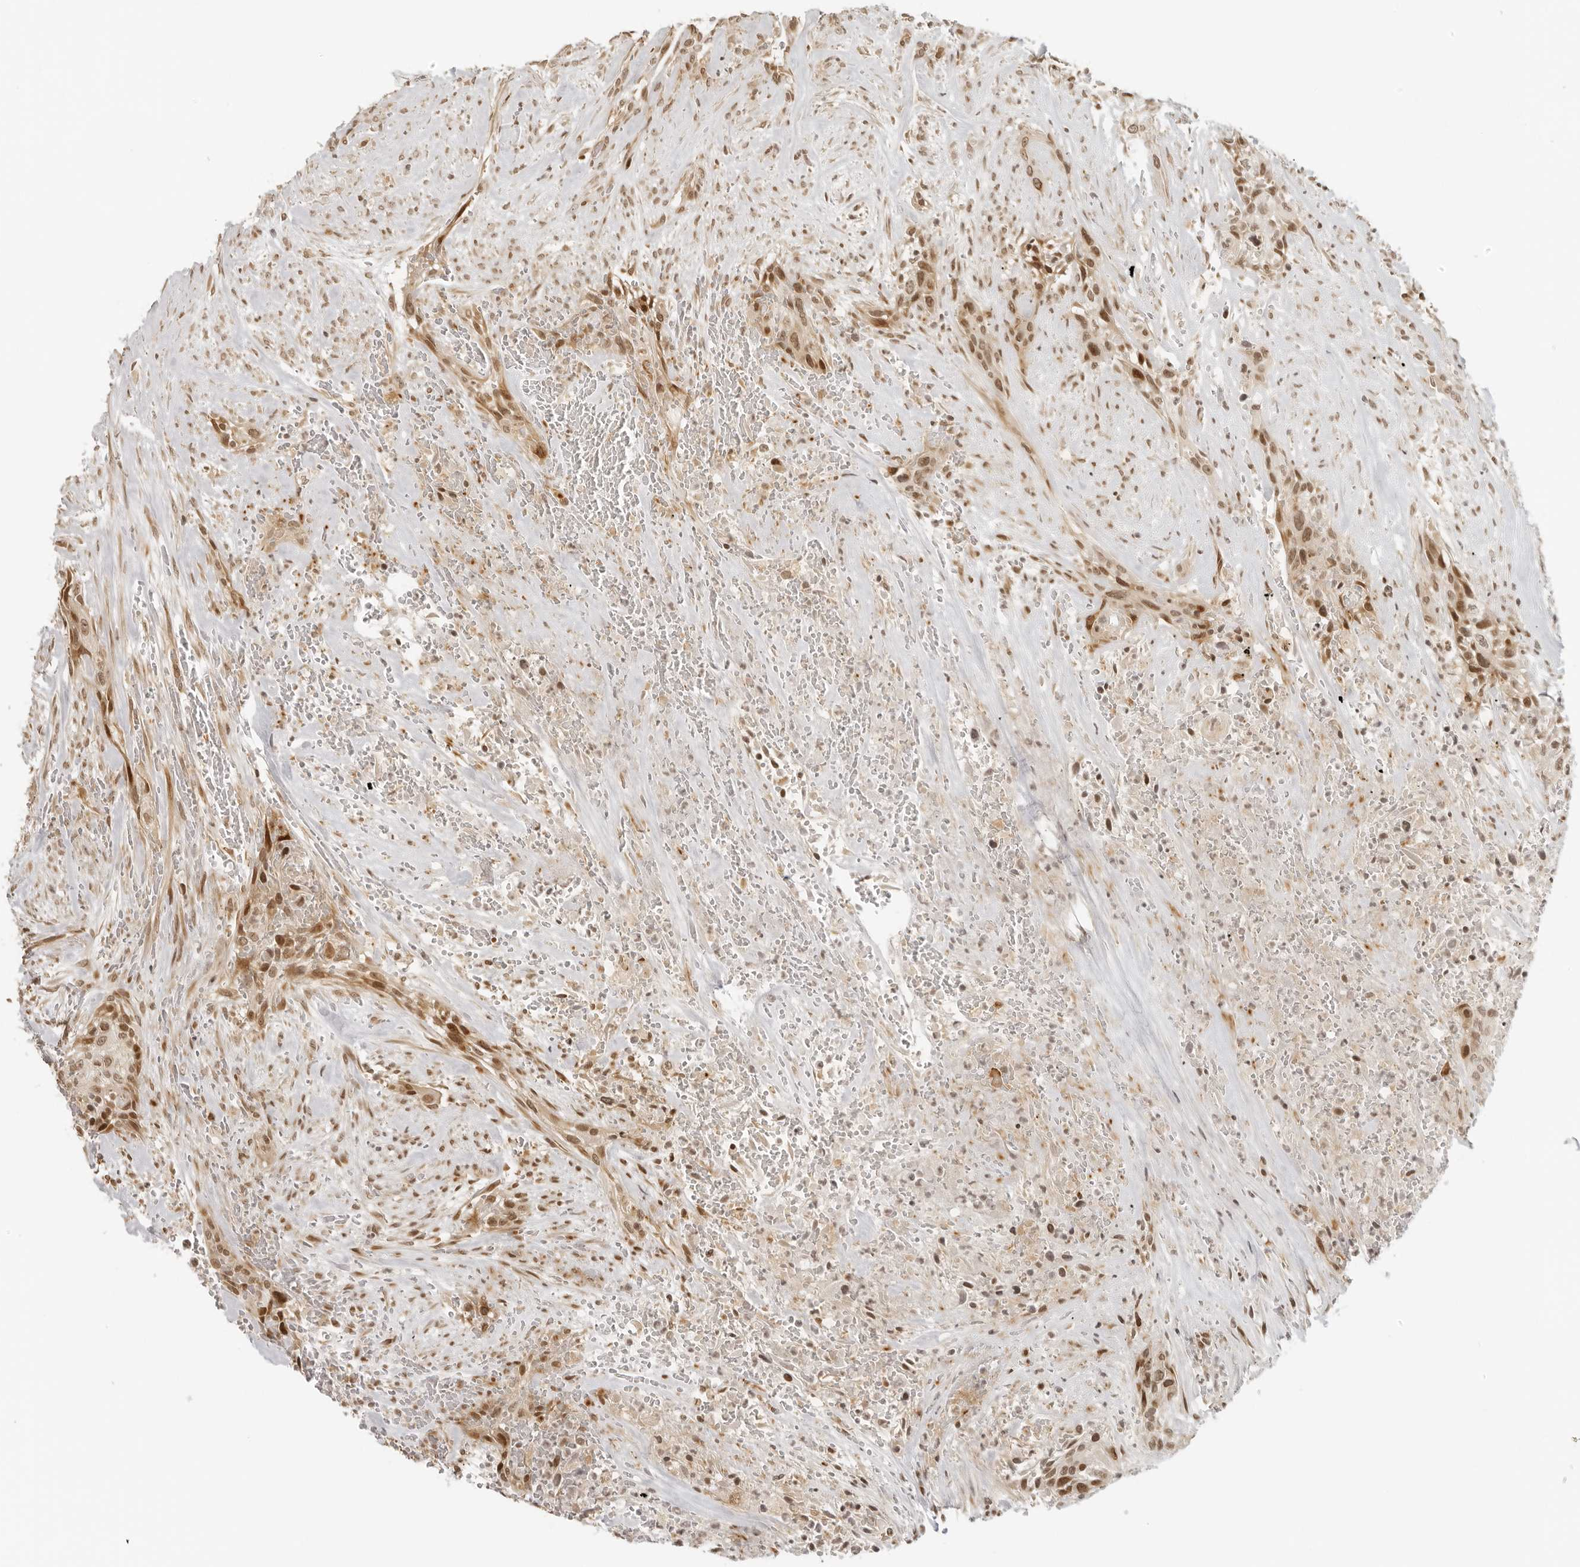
{"staining": {"intensity": "moderate", "quantity": ">75%", "location": "nuclear"}, "tissue": "urothelial cancer", "cell_type": "Tumor cells", "image_type": "cancer", "snomed": [{"axis": "morphology", "description": "Urothelial carcinoma, High grade"}, {"axis": "topography", "description": "Urinary bladder"}], "caption": "Urothelial cancer tissue displays moderate nuclear expression in about >75% of tumor cells, visualized by immunohistochemistry. The staining was performed using DAB to visualize the protein expression in brown, while the nuclei were stained in blue with hematoxylin (Magnification: 20x).", "gene": "ZNF407", "patient": {"sex": "male", "age": 35}}